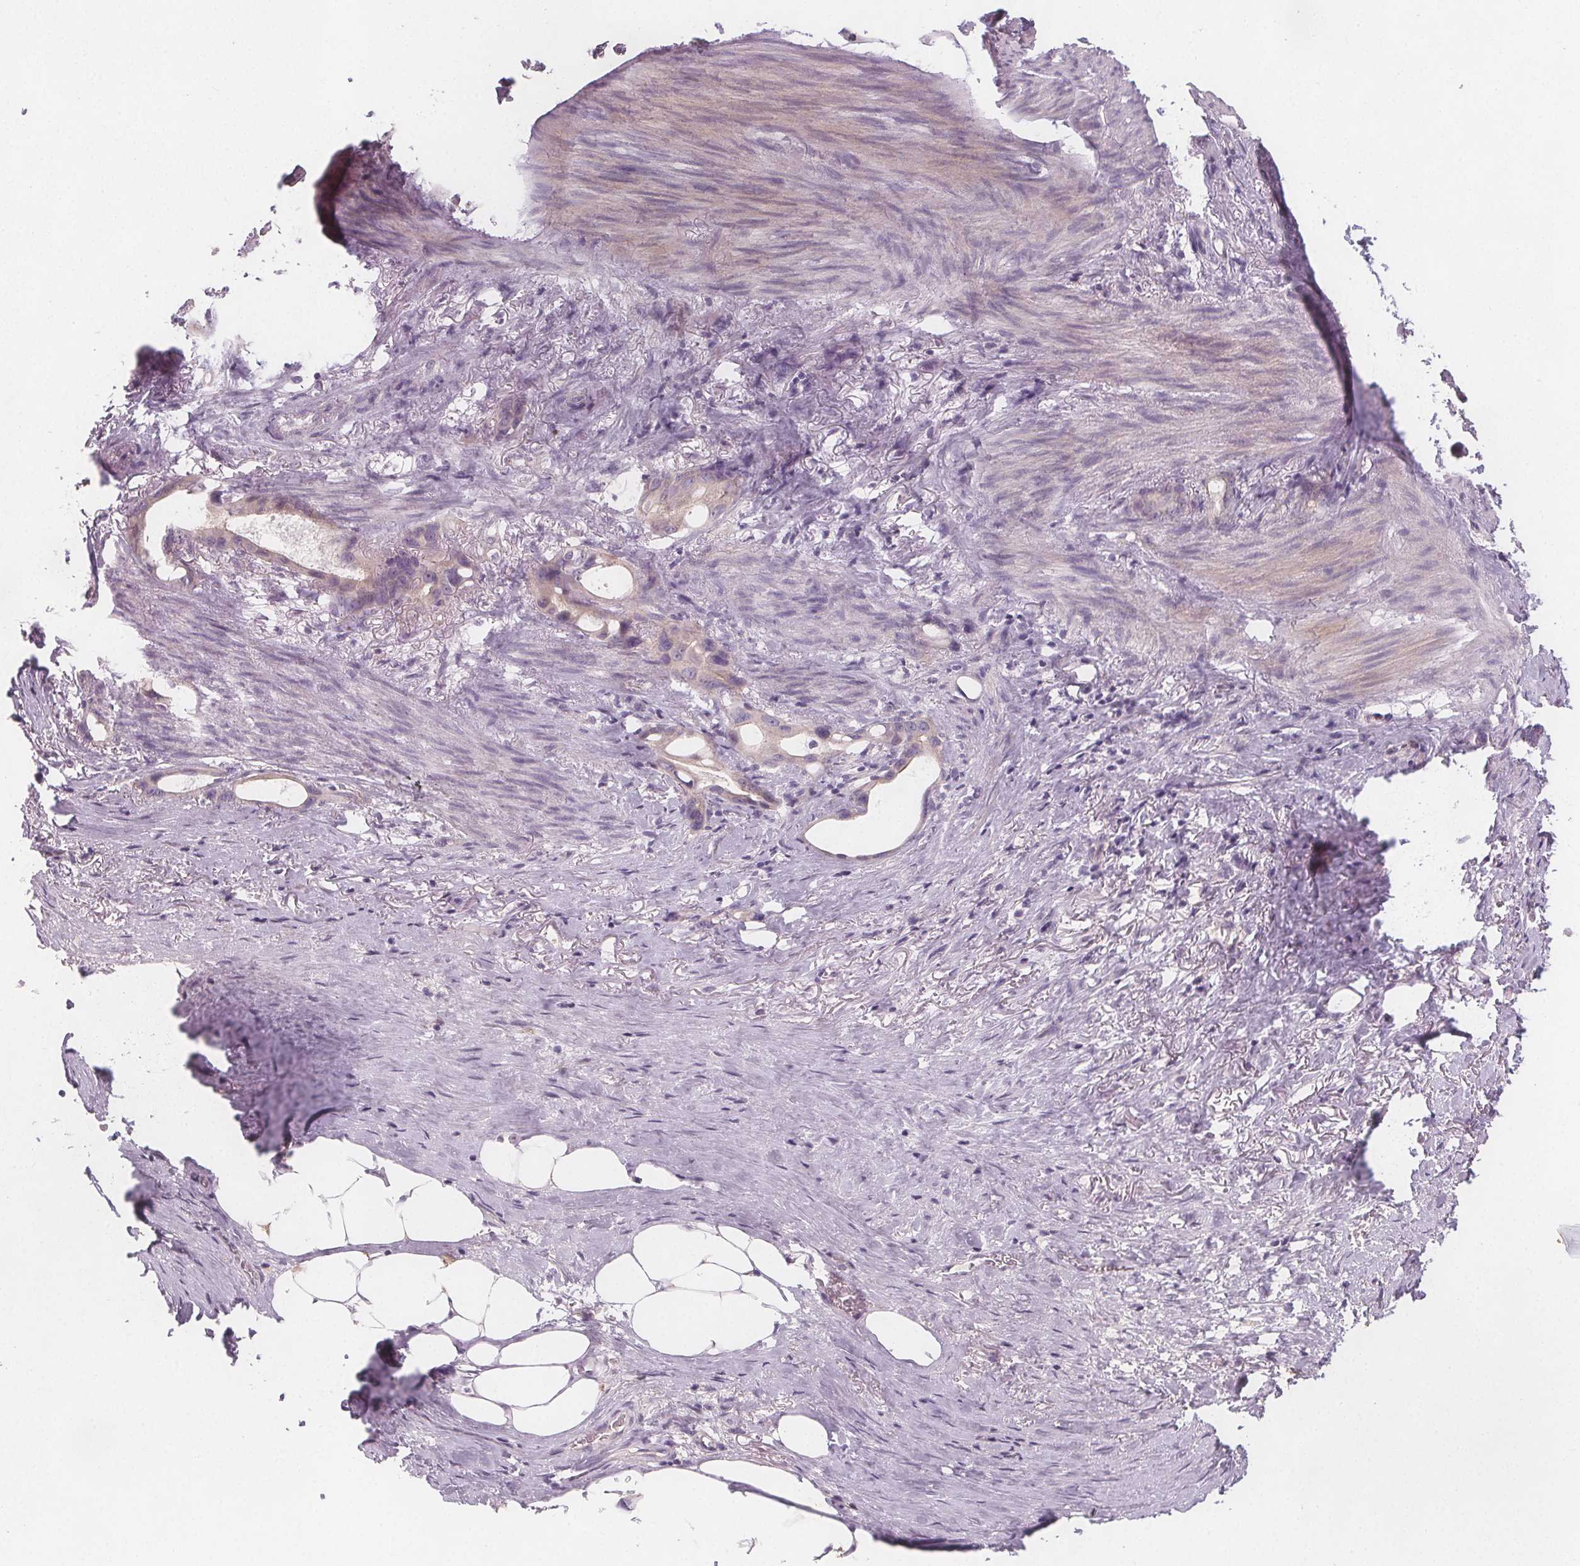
{"staining": {"intensity": "weak", "quantity": "<25%", "location": "cytoplasmic/membranous"}, "tissue": "stomach cancer", "cell_type": "Tumor cells", "image_type": "cancer", "snomed": [{"axis": "morphology", "description": "Adenocarcinoma, NOS"}, {"axis": "topography", "description": "Stomach, upper"}], "caption": "IHC micrograph of neoplastic tissue: stomach adenocarcinoma stained with DAB (3,3'-diaminobenzidine) displays no significant protein staining in tumor cells.", "gene": "VNN1", "patient": {"sex": "male", "age": 62}}